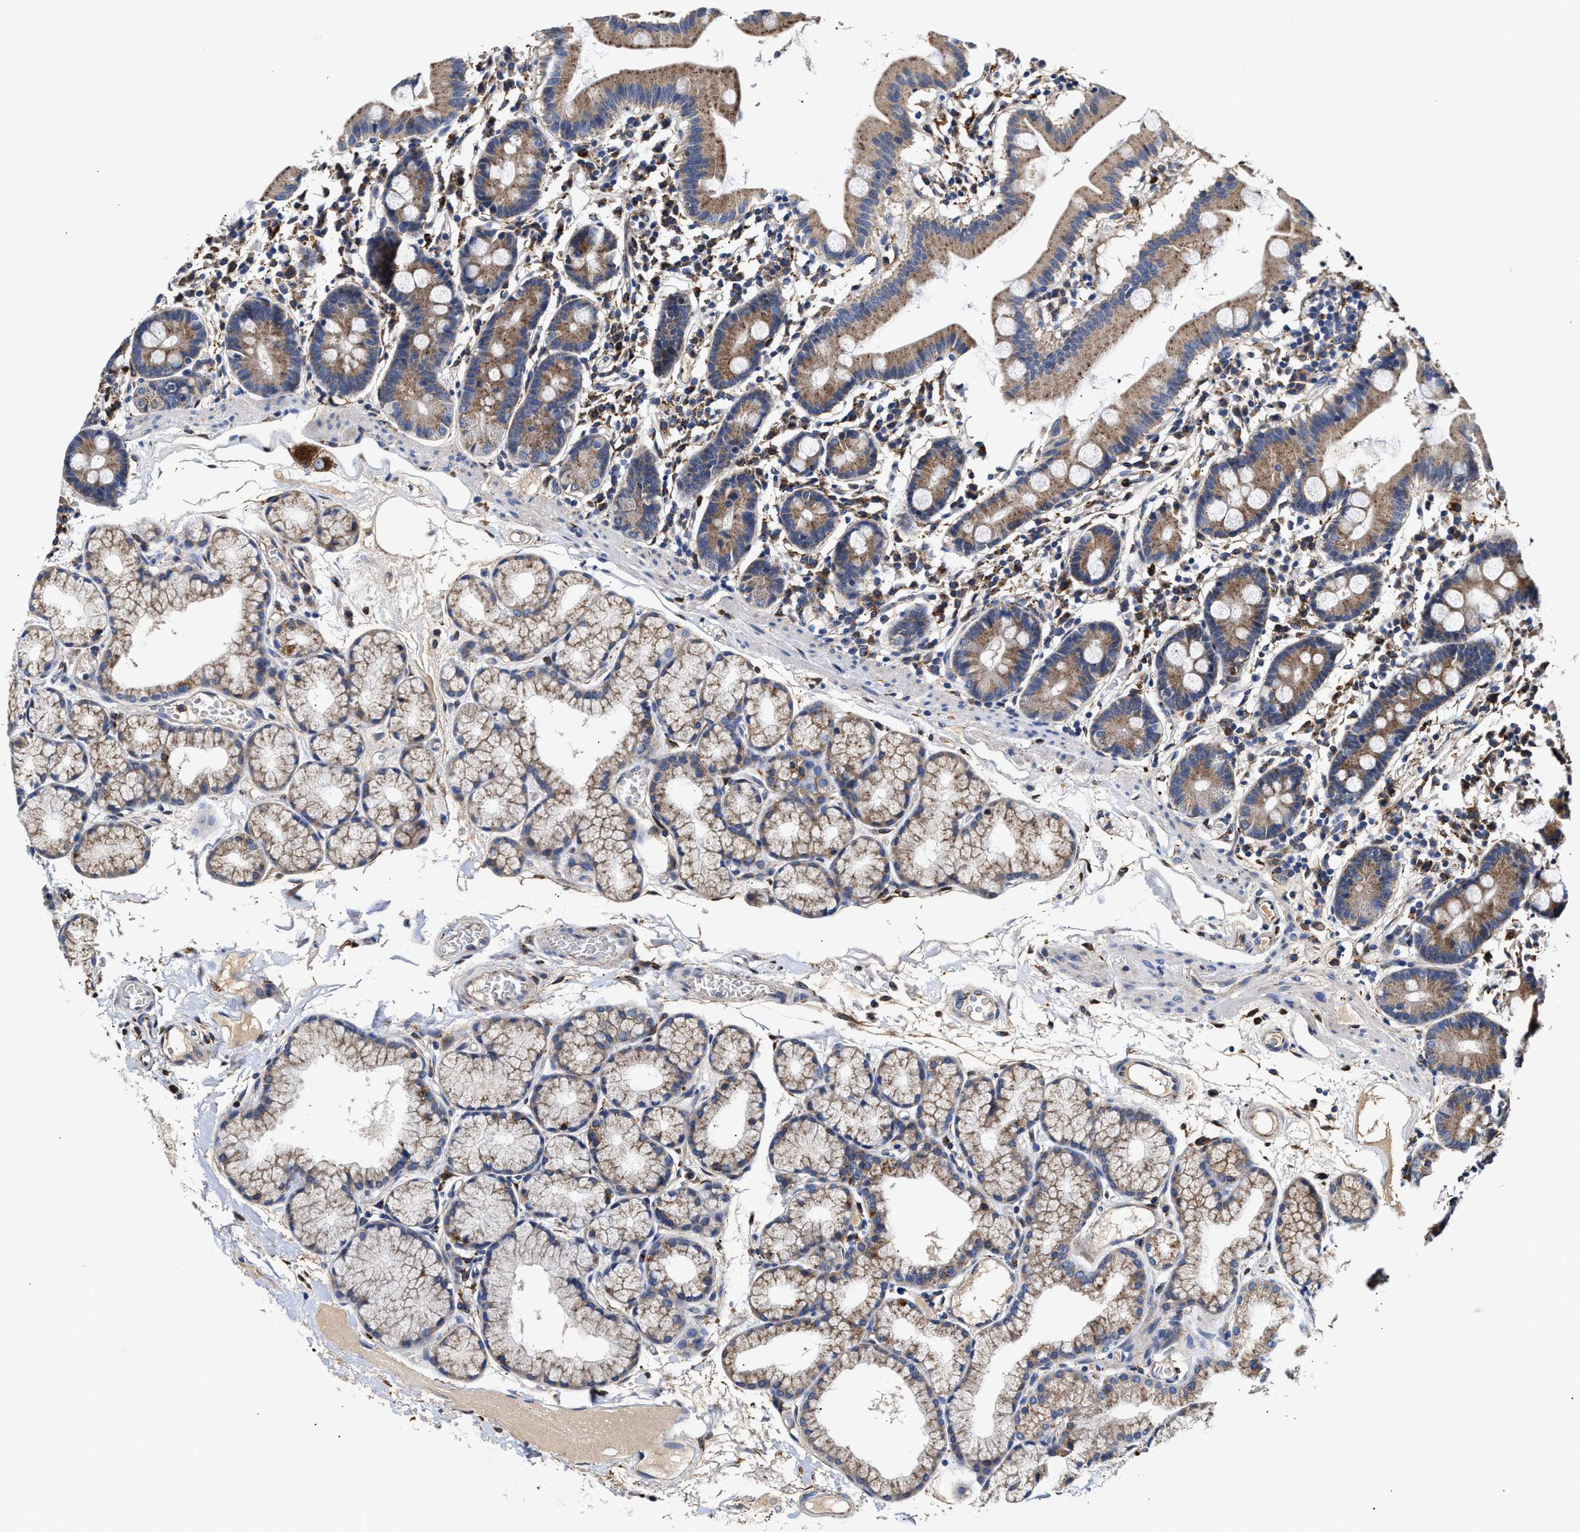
{"staining": {"intensity": "strong", "quantity": "25%-75%", "location": "cytoplasmic/membranous"}, "tissue": "duodenum", "cell_type": "Glandular cells", "image_type": "normal", "snomed": [{"axis": "morphology", "description": "Normal tissue, NOS"}, {"axis": "topography", "description": "Duodenum"}], "caption": "The micrograph shows a brown stain indicating the presence of a protein in the cytoplasmic/membranous of glandular cells in duodenum.", "gene": "CCDC146", "patient": {"sex": "male", "age": 50}}